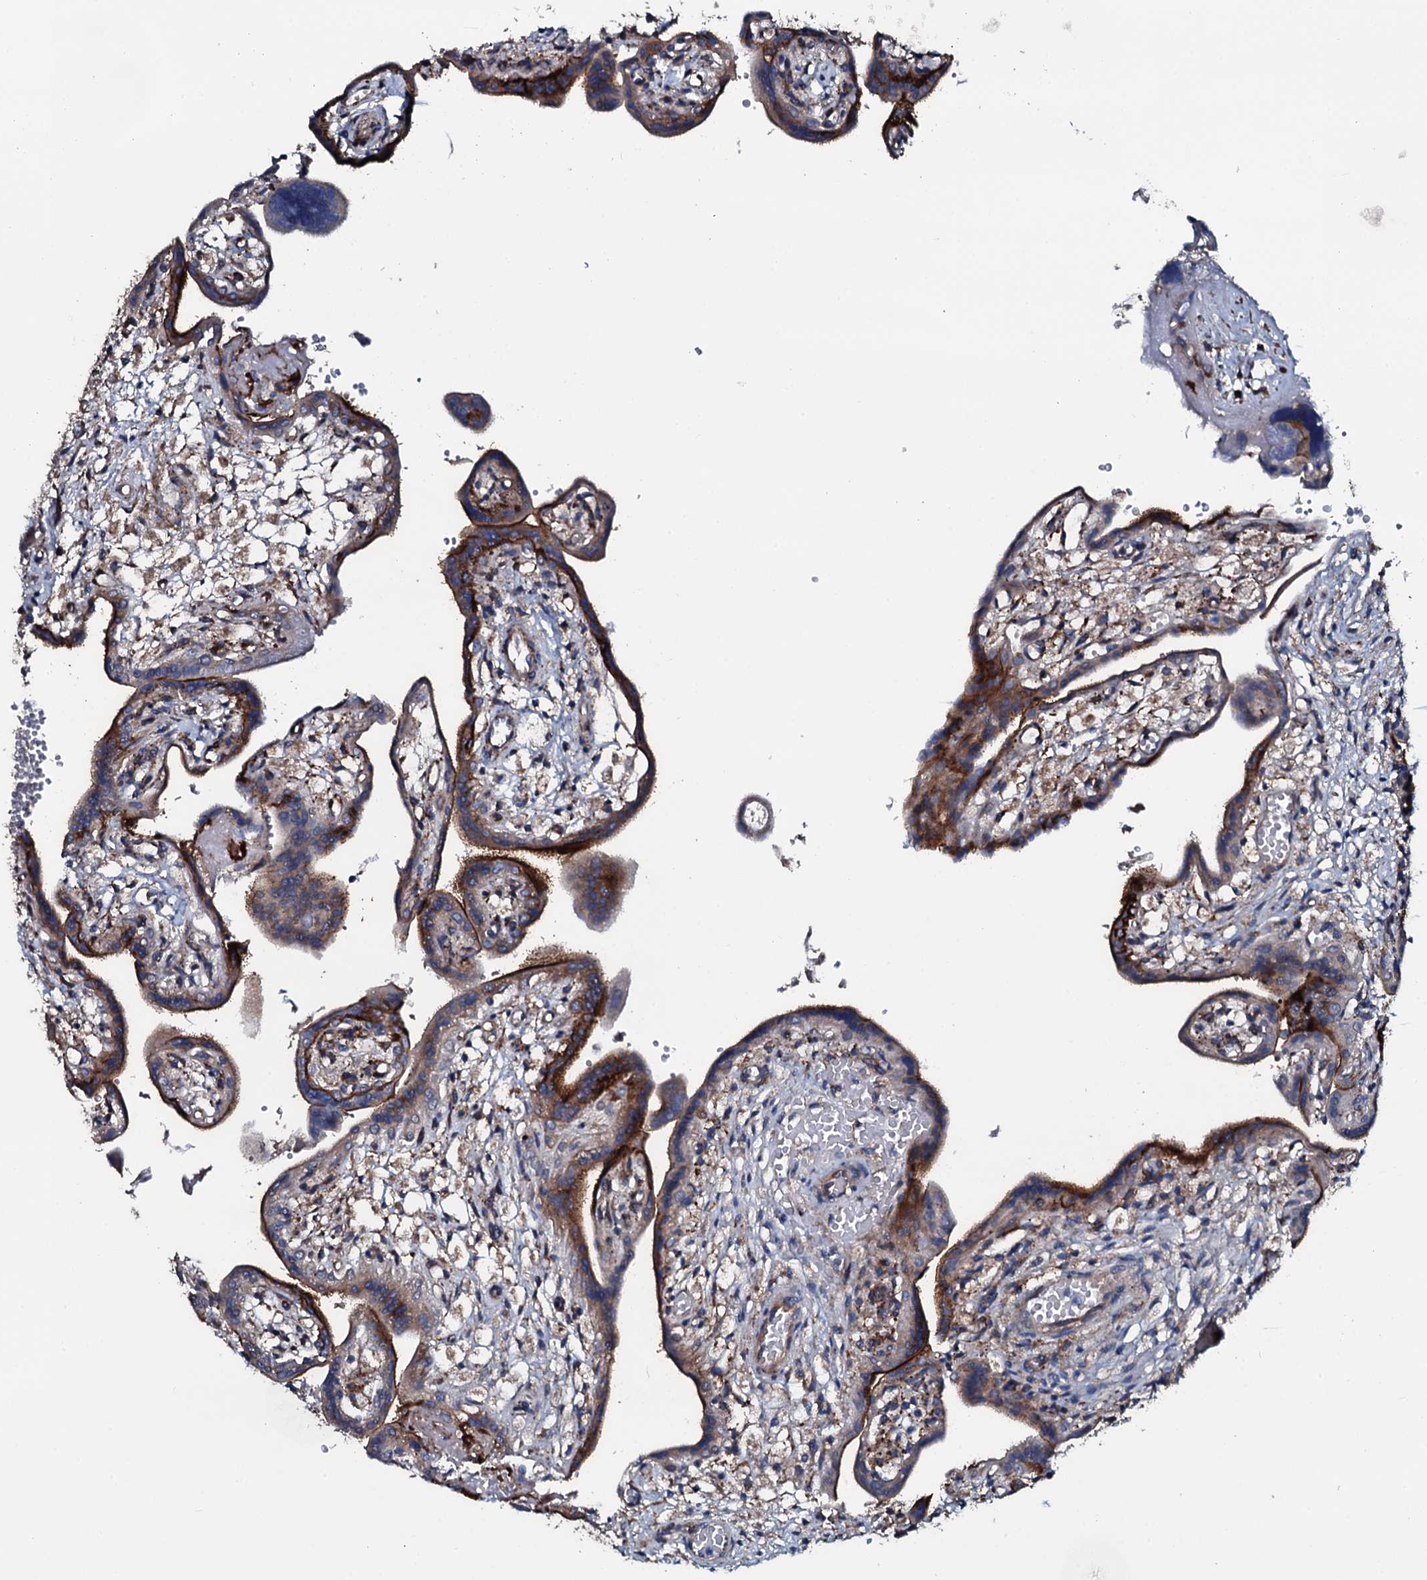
{"staining": {"intensity": "moderate", "quantity": "25%-75%", "location": "cytoplasmic/membranous"}, "tissue": "placenta", "cell_type": "Trophoblastic cells", "image_type": "normal", "snomed": [{"axis": "morphology", "description": "Normal tissue, NOS"}, {"axis": "topography", "description": "Placenta"}], "caption": "Immunohistochemical staining of benign human placenta reveals medium levels of moderate cytoplasmic/membranous expression in approximately 25%-75% of trophoblastic cells. (IHC, brightfield microscopy, high magnification).", "gene": "IL12B", "patient": {"sex": "female", "age": 37}}